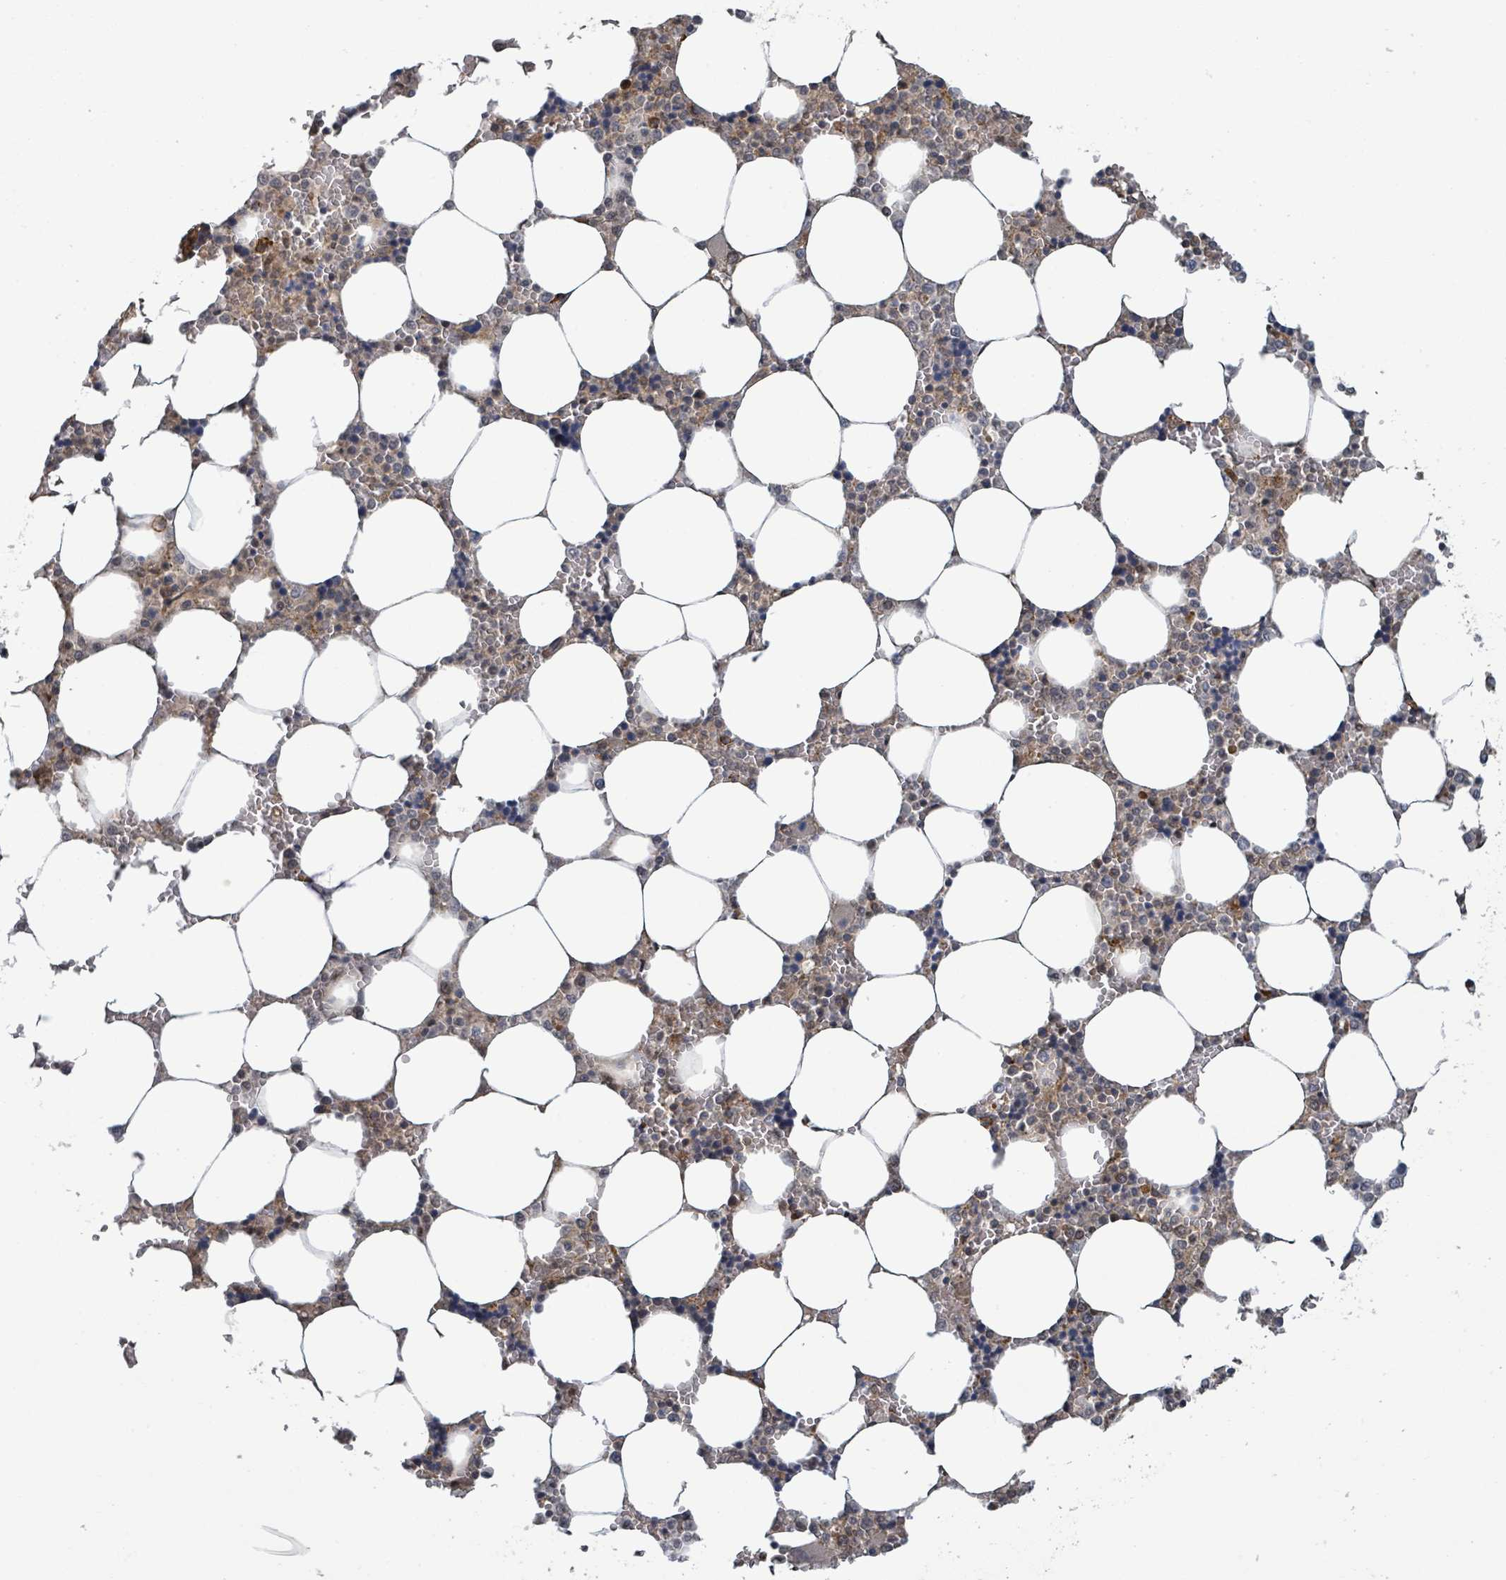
{"staining": {"intensity": "moderate", "quantity": "<25%", "location": "cytoplasmic/membranous"}, "tissue": "bone marrow", "cell_type": "Hematopoietic cells", "image_type": "normal", "snomed": [{"axis": "morphology", "description": "Normal tissue, NOS"}, {"axis": "topography", "description": "Bone marrow"}], "caption": "Immunohistochemistry histopathology image of unremarkable human bone marrow stained for a protein (brown), which exhibits low levels of moderate cytoplasmic/membranous expression in about <25% of hematopoietic cells.", "gene": "GTF3C1", "patient": {"sex": "male", "age": 64}}